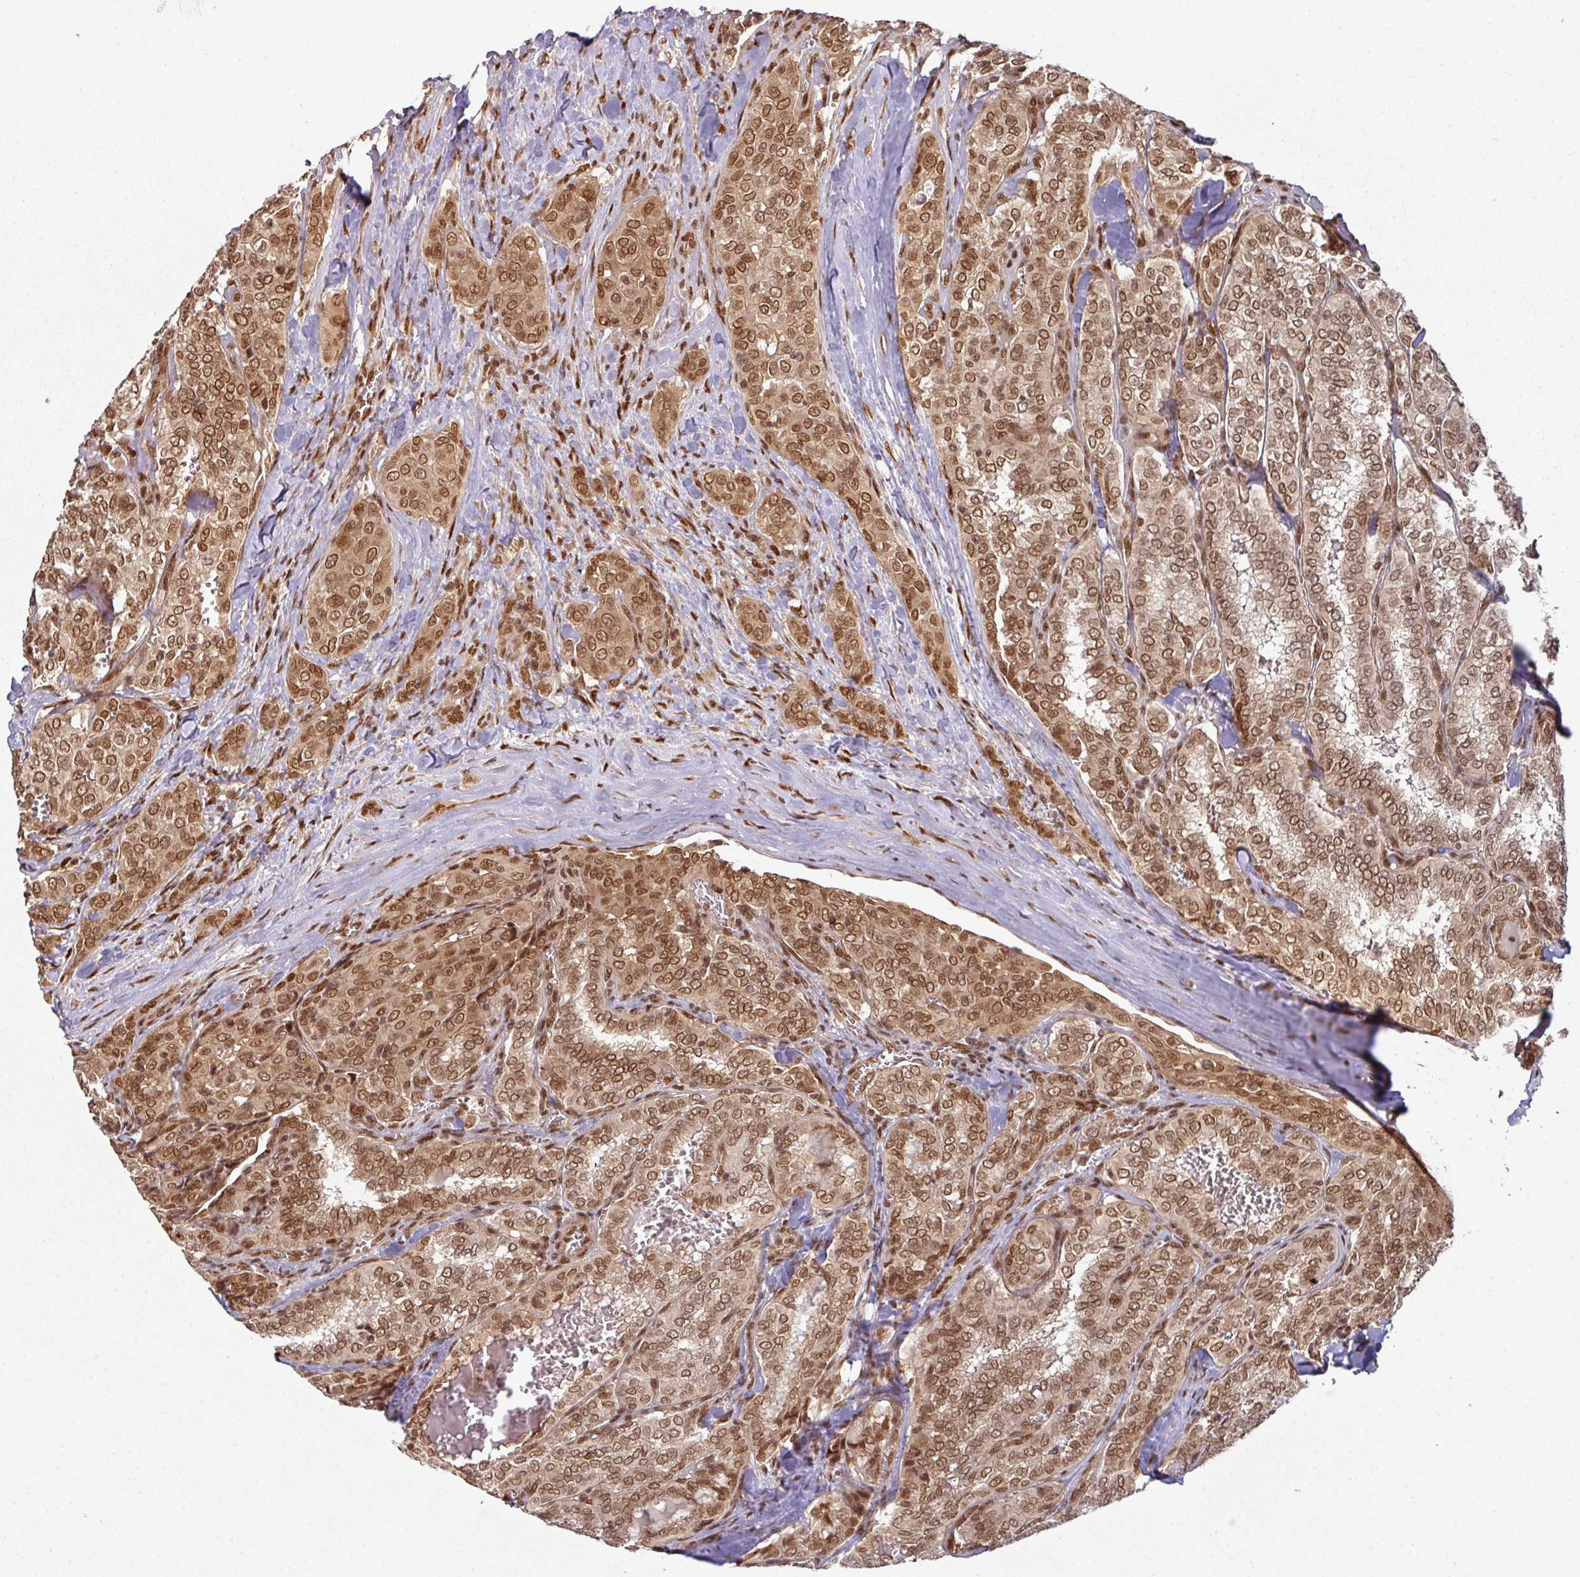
{"staining": {"intensity": "moderate", "quantity": ">75%", "location": "cytoplasmic/membranous,nuclear"}, "tissue": "thyroid cancer", "cell_type": "Tumor cells", "image_type": "cancer", "snomed": [{"axis": "morphology", "description": "Papillary adenocarcinoma, NOS"}, {"axis": "topography", "description": "Thyroid gland"}], "caption": "Immunohistochemistry (IHC) micrograph of papillary adenocarcinoma (thyroid) stained for a protein (brown), which reveals medium levels of moderate cytoplasmic/membranous and nuclear expression in approximately >75% of tumor cells.", "gene": "SIK3", "patient": {"sex": "female", "age": 30}}